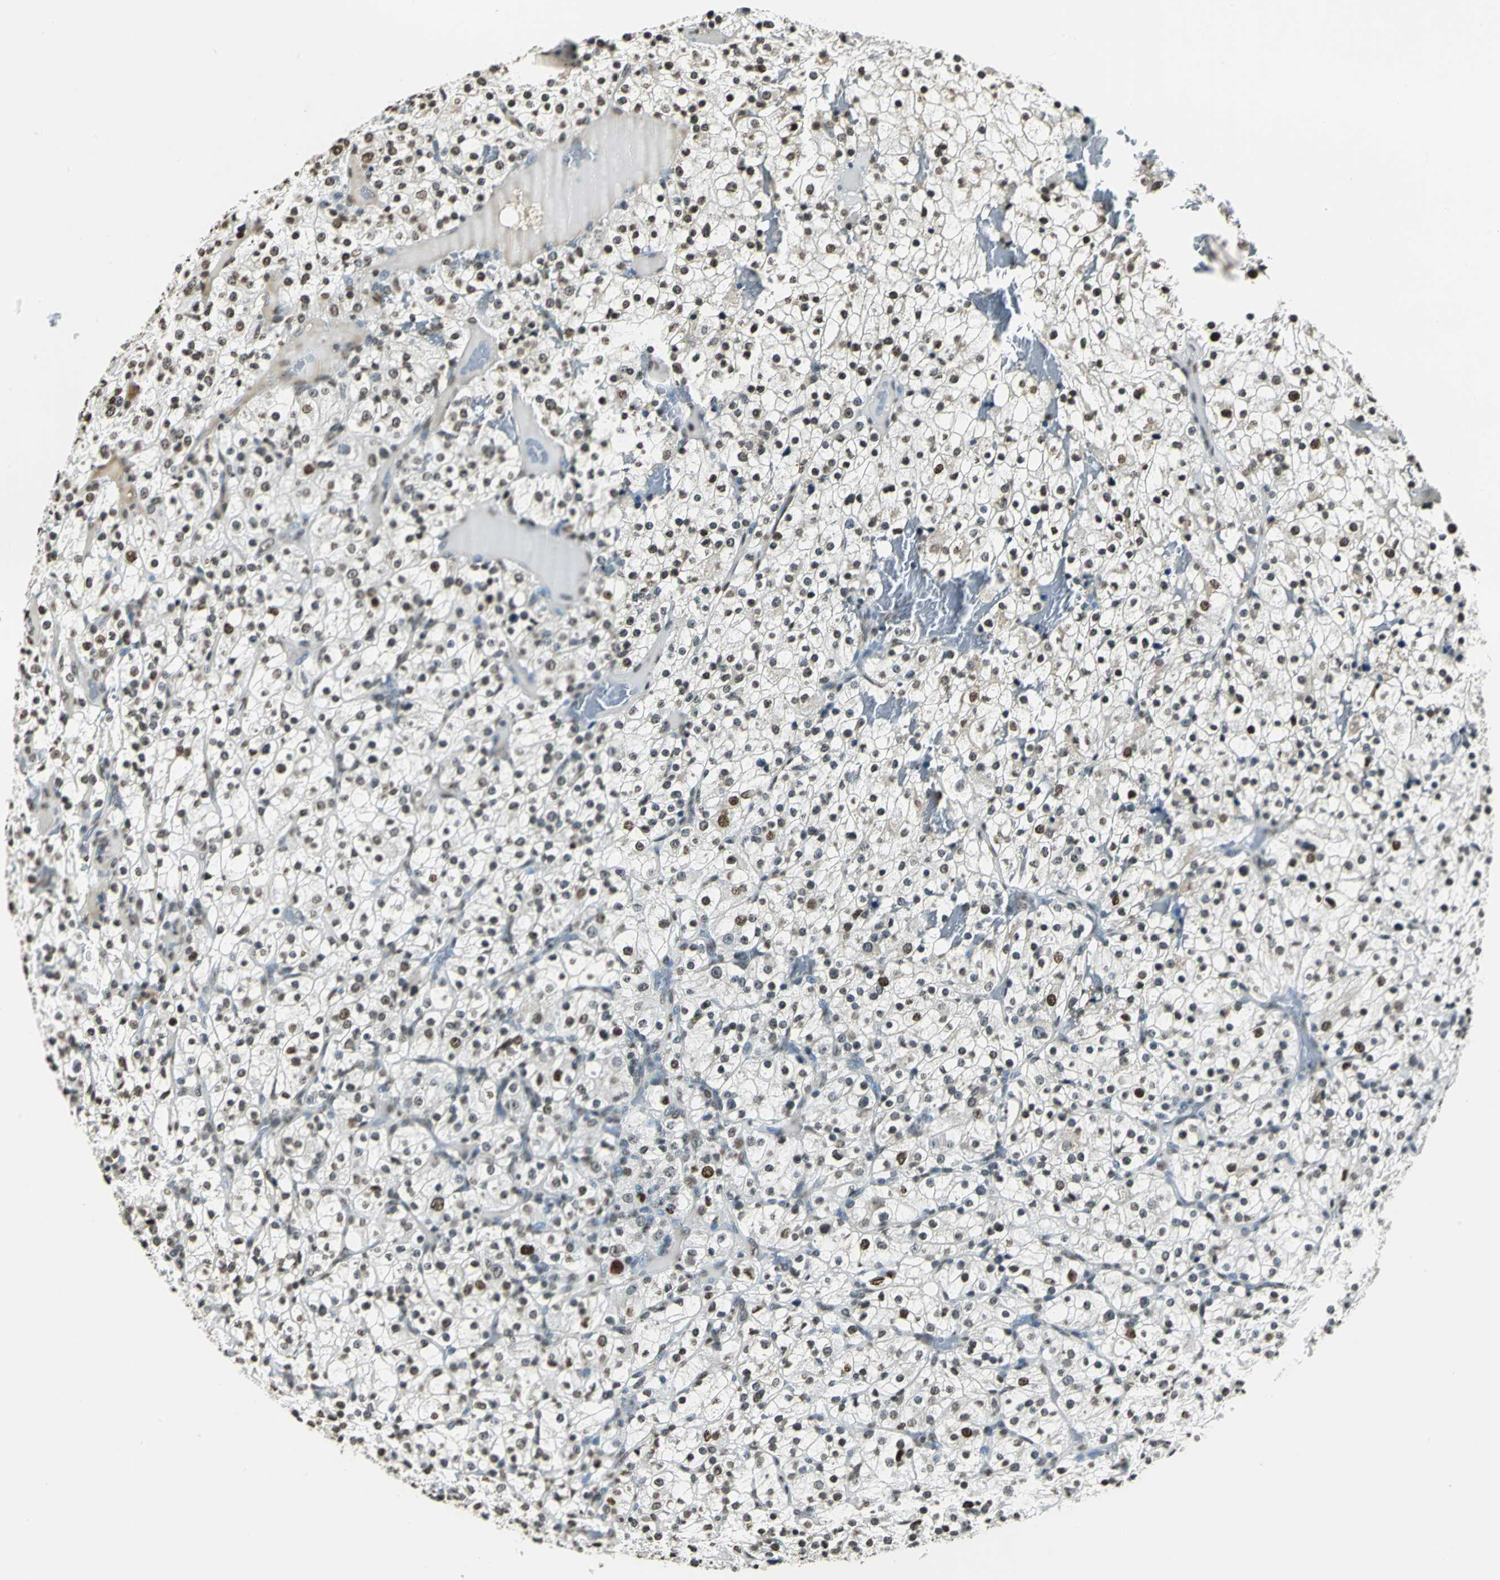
{"staining": {"intensity": "strong", "quantity": ">75%", "location": "nuclear"}, "tissue": "renal cancer", "cell_type": "Tumor cells", "image_type": "cancer", "snomed": [{"axis": "morphology", "description": "Normal tissue, NOS"}, {"axis": "morphology", "description": "Adenocarcinoma, NOS"}, {"axis": "topography", "description": "Kidney"}], "caption": "Protein staining by immunohistochemistry exhibits strong nuclear positivity in about >75% of tumor cells in renal cancer (adenocarcinoma).", "gene": "MCM4", "patient": {"sex": "female", "age": 72}}